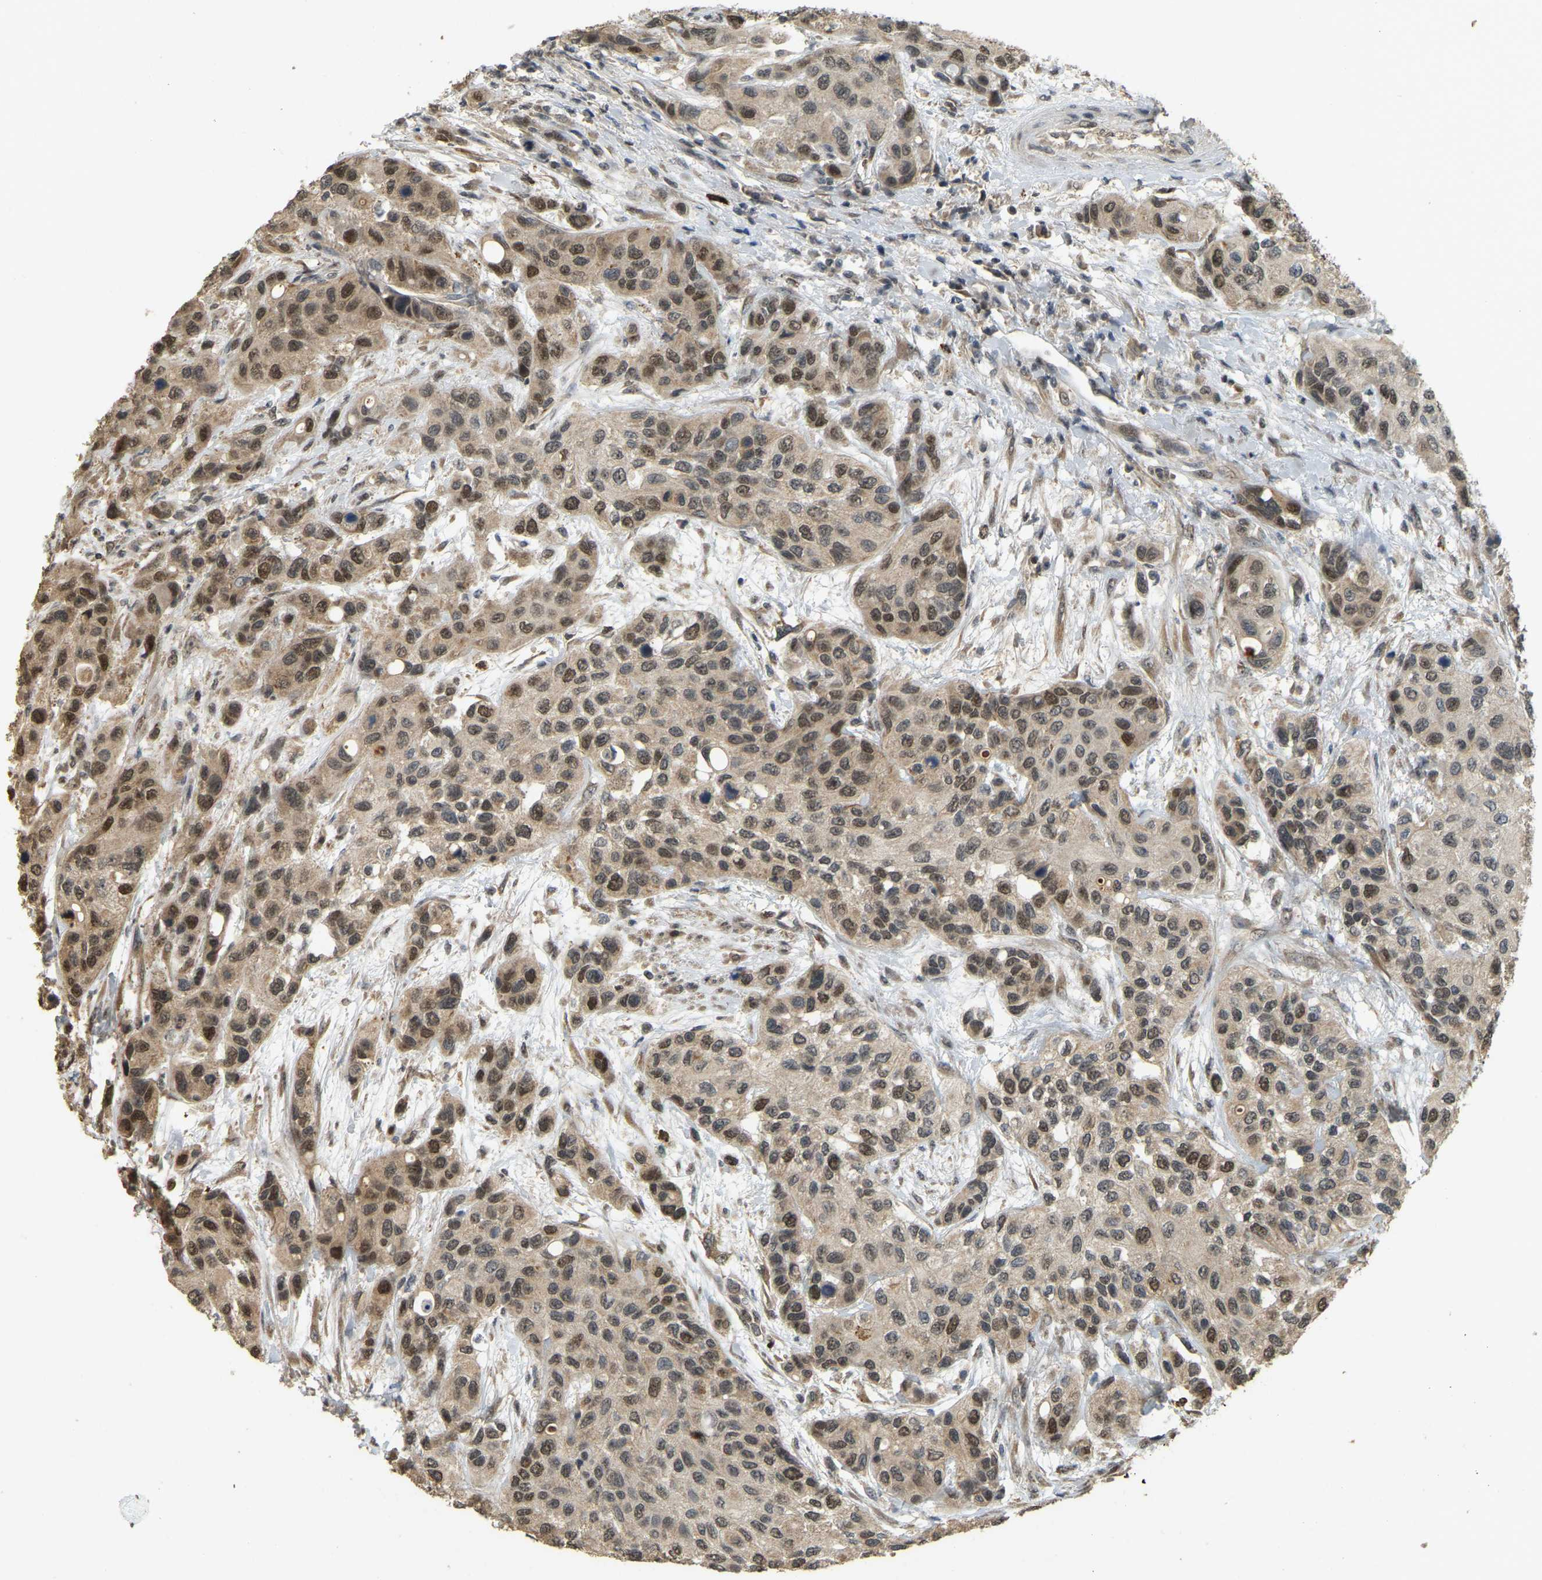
{"staining": {"intensity": "moderate", "quantity": ">75%", "location": "nuclear"}, "tissue": "urothelial cancer", "cell_type": "Tumor cells", "image_type": "cancer", "snomed": [{"axis": "morphology", "description": "Urothelial carcinoma, High grade"}, {"axis": "topography", "description": "Urinary bladder"}], "caption": "Urothelial carcinoma (high-grade) stained with DAB (3,3'-diaminobenzidine) immunohistochemistry (IHC) exhibits medium levels of moderate nuclear staining in about >75% of tumor cells.", "gene": "BRF2", "patient": {"sex": "female", "age": 56}}